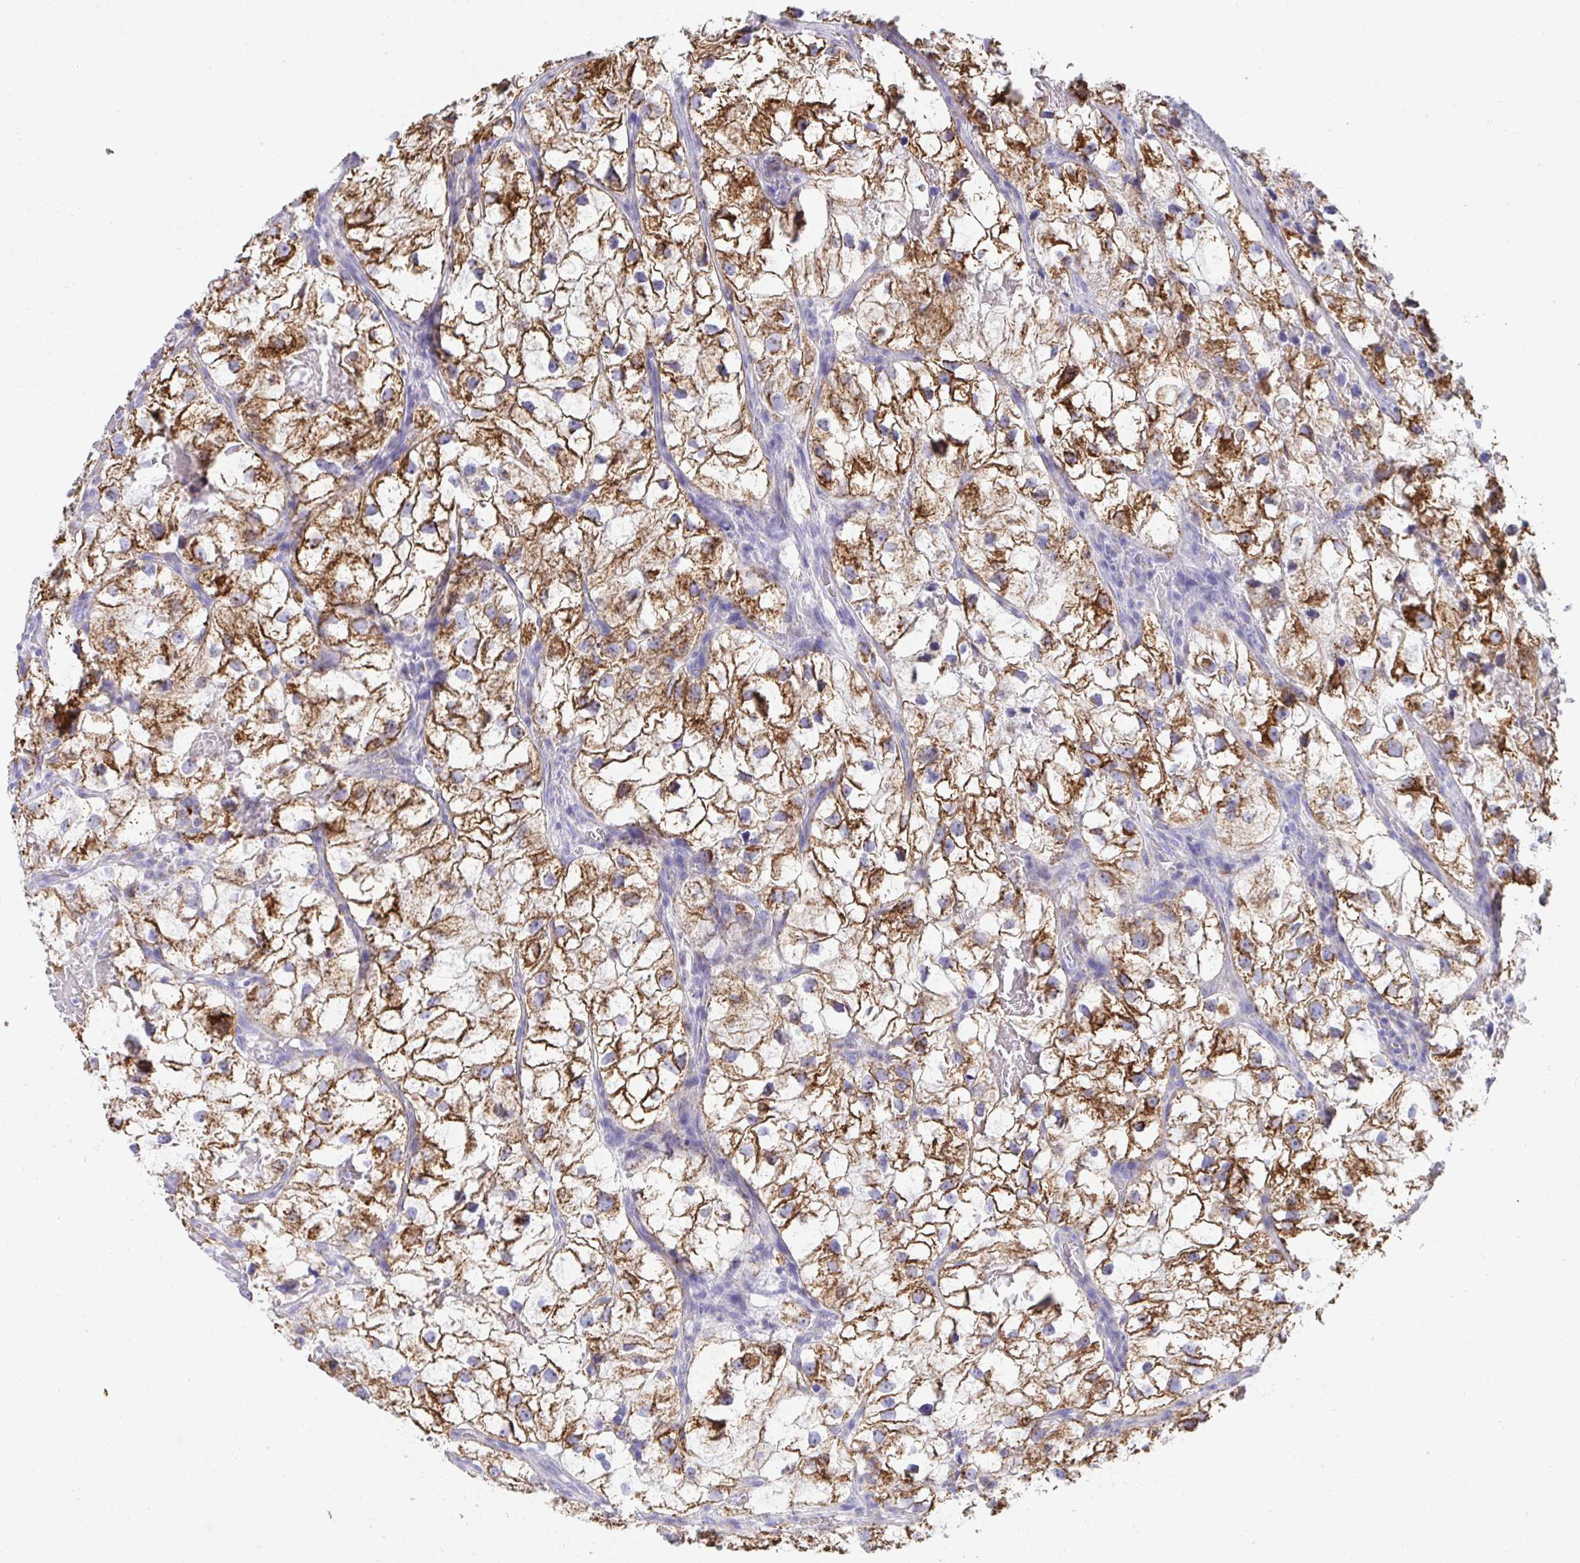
{"staining": {"intensity": "strong", "quantity": ">75%", "location": "cytoplasmic/membranous"}, "tissue": "renal cancer", "cell_type": "Tumor cells", "image_type": "cancer", "snomed": [{"axis": "morphology", "description": "Adenocarcinoma, NOS"}, {"axis": "topography", "description": "Kidney"}], "caption": "An immunohistochemistry (IHC) image of neoplastic tissue is shown. Protein staining in brown shows strong cytoplasmic/membranous positivity in renal cancer (adenocarcinoma) within tumor cells. The staining was performed using DAB to visualize the protein expression in brown, while the nuclei were stained in blue with hematoxylin (Magnification: 20x).", "gene": "AIFM1", "patient": {"sex": "male", "age": 59}}